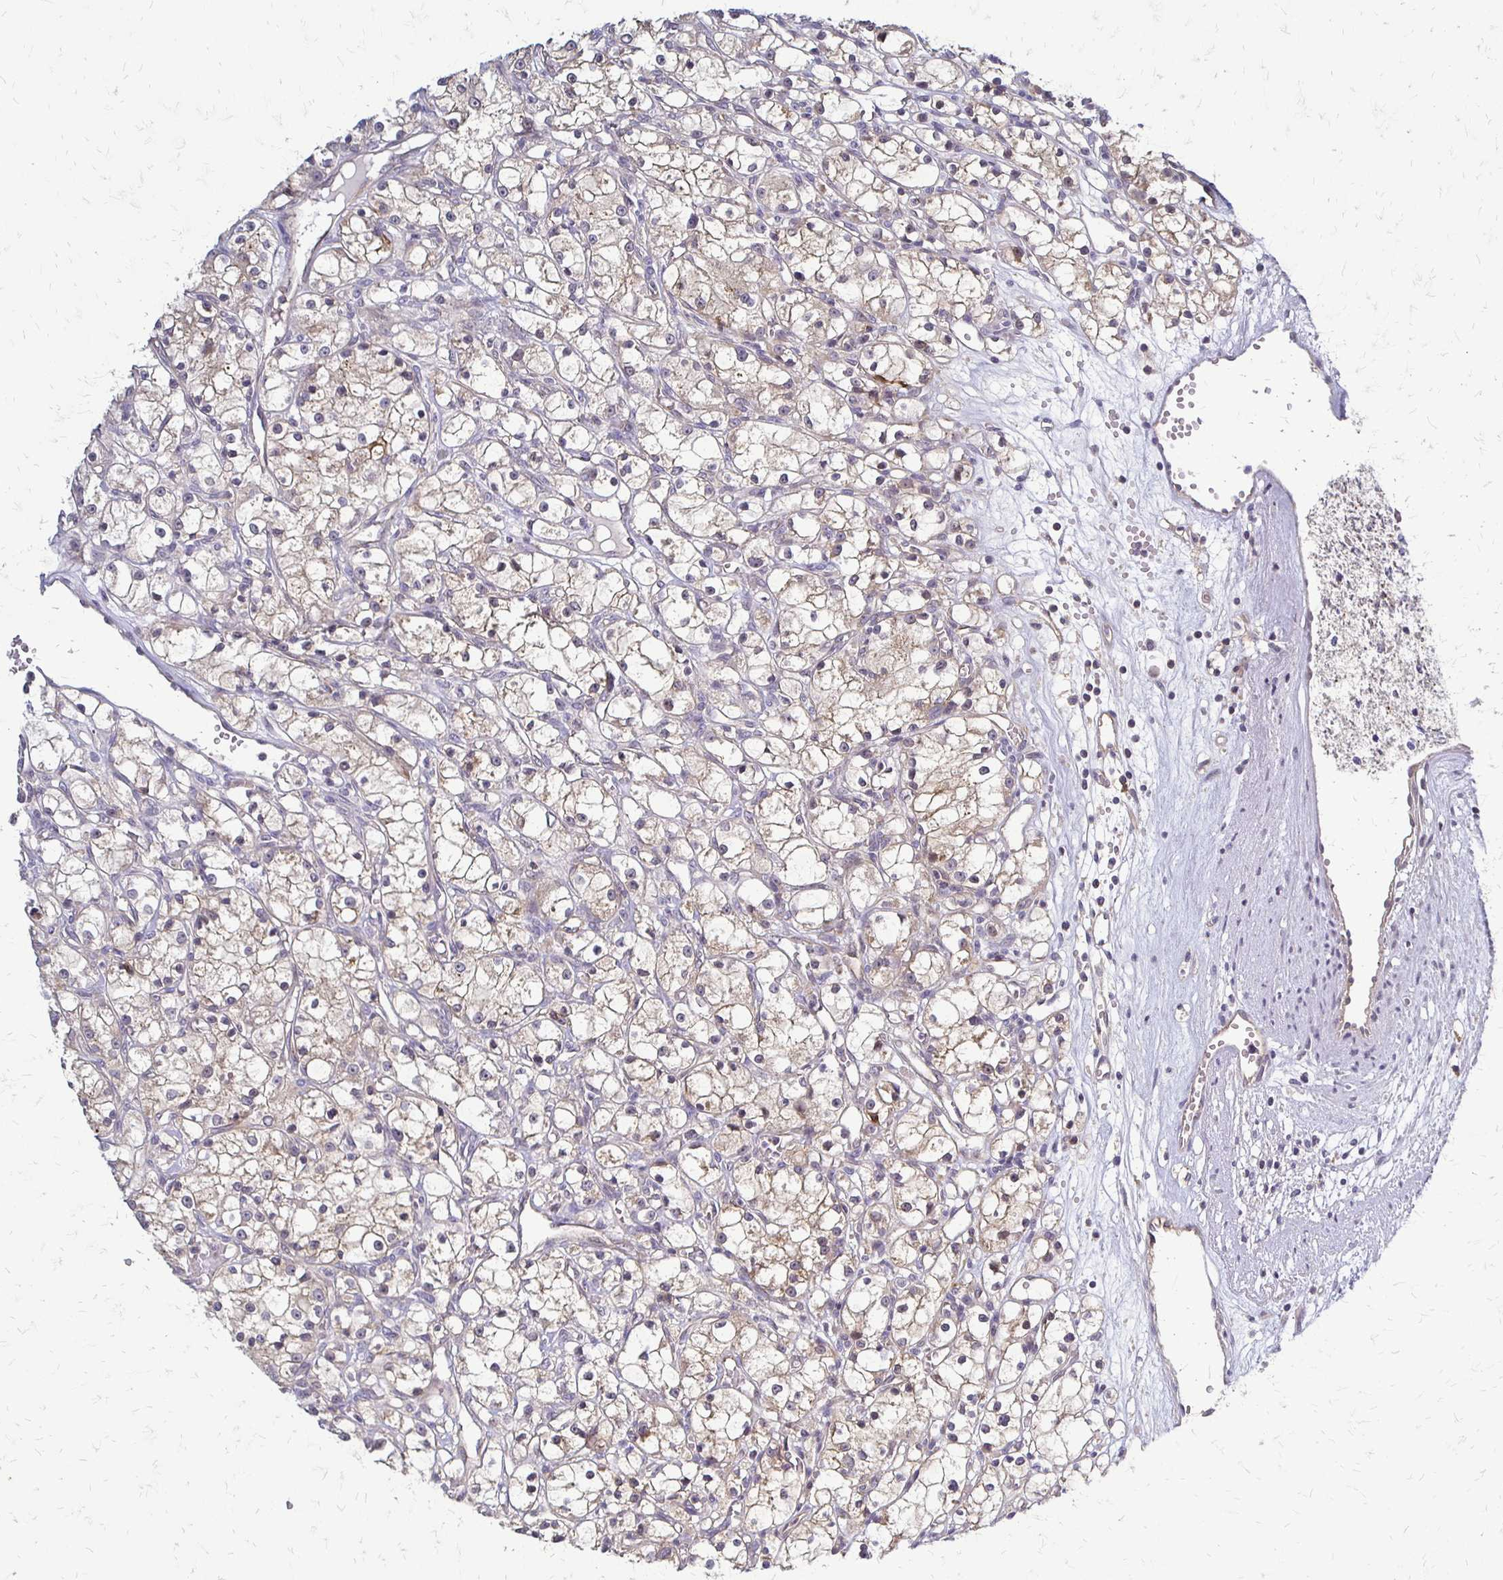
{"staining": {"intensity": "weak", "quantity": "25%-75%", "location": "cytoplasmic/membranous"}, "tissue": "renal cancer", "cell_type": "Tumor cells", "image_type": "cancer", "snomed": [{"axis": "morphology", "description": "Adenocarcinoma, NOS"}, {"axis": "topography", "description": "Kidney"}], "caption": "Renal cancer tissue exhibits weak cytoplasmic/membranous positivity in about 25%-75% of tumor cells (IHC, brightfield microscopy, high magnification).", "gene": "SLC9A9", "patient": {"sex": "female", "age": 59}}